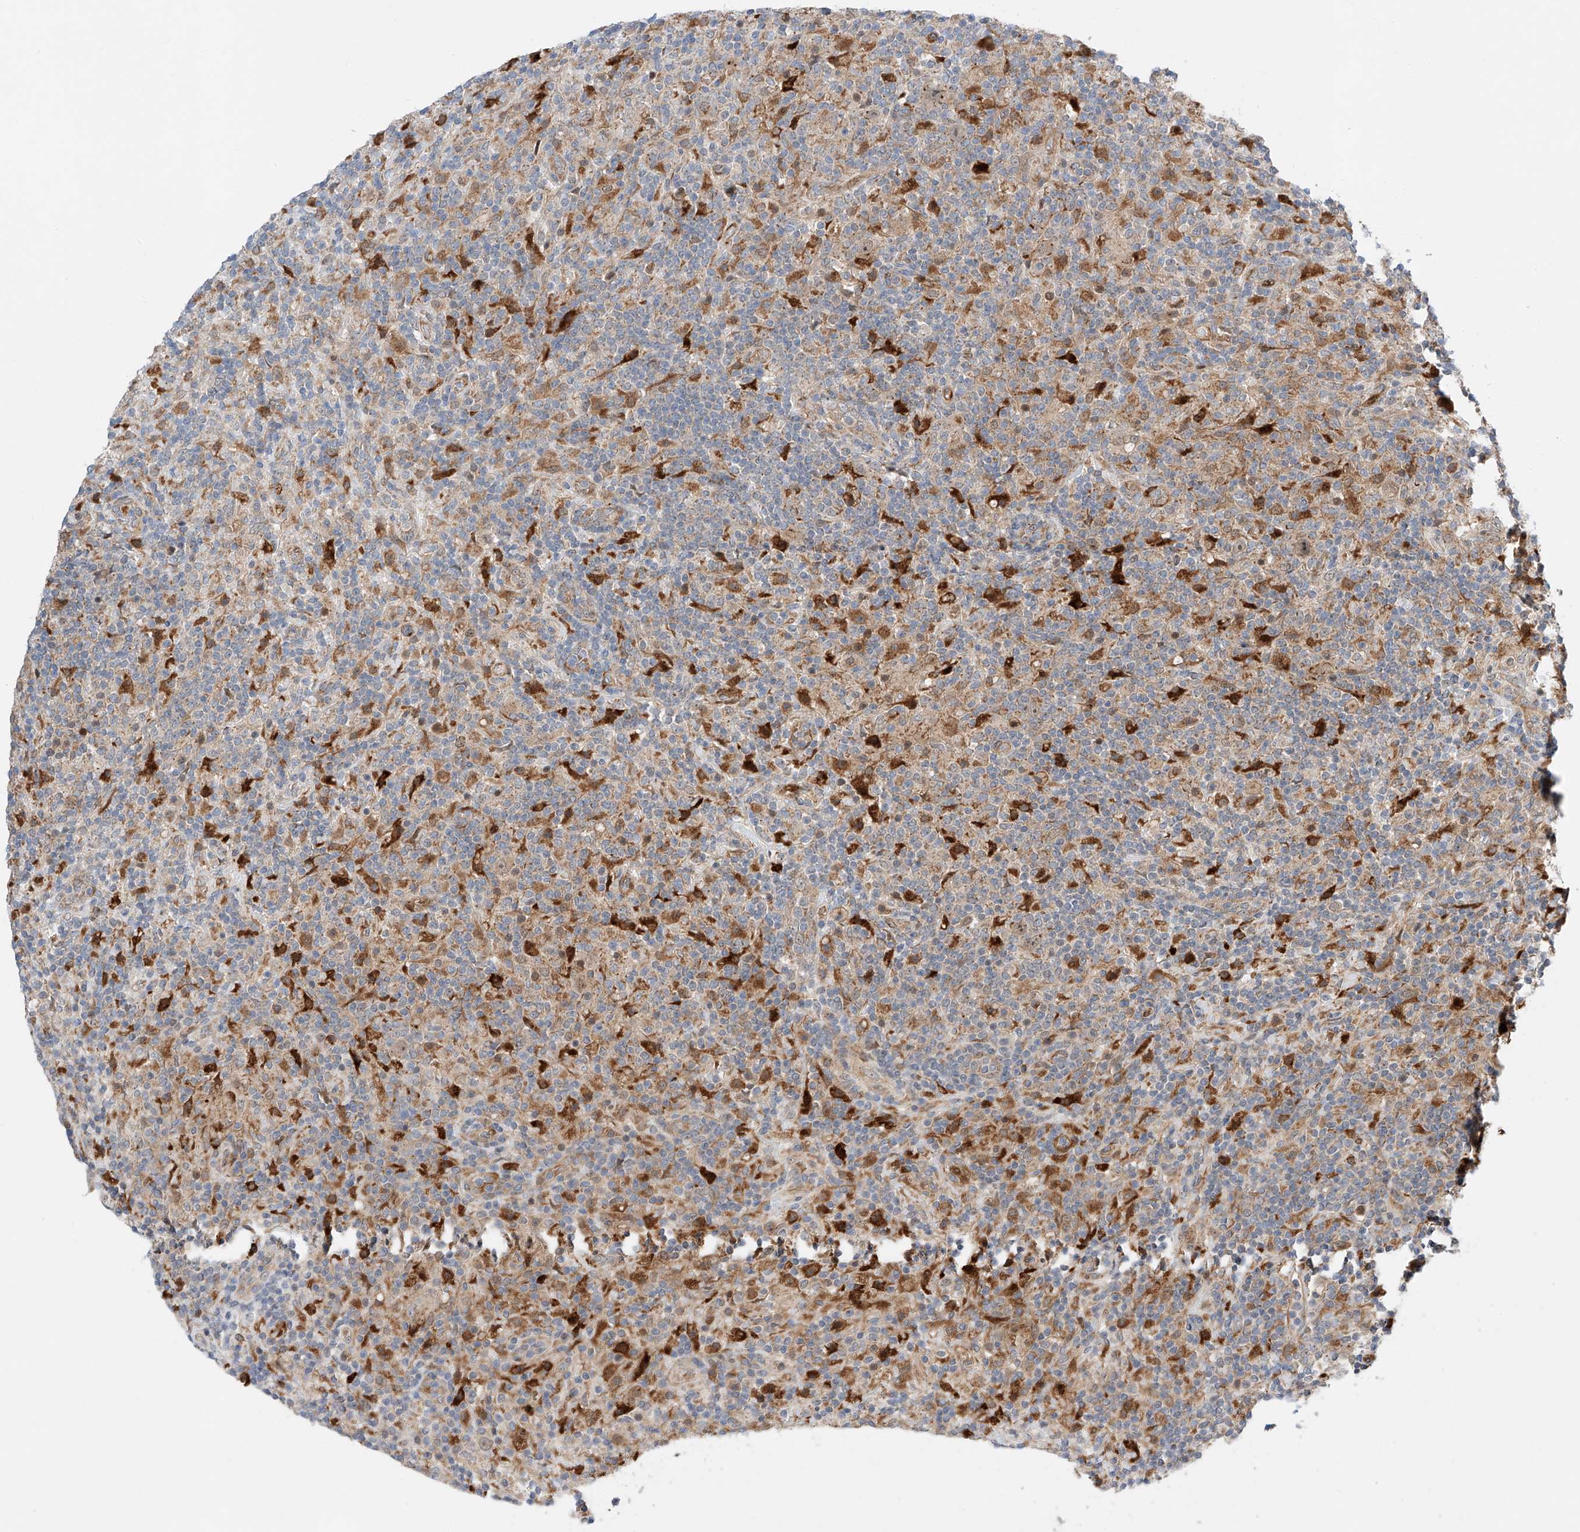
{"staining": {"intensity": "moderate", "quantity": "<25%", "location": "cytoplasmic/membranous"}, "tissue": "lymphoma", "cell_type": "Tumor cells", "image_type": "cancer", "snomed": [{"axis": "morphology", "description": "Hodgkin's disease, NOS"}, {"axis": "topography", "description": "Lymph node"}], "caption": "An immunohistochemistry (IHC) histopathology image of neoplastic tissue is shown. Protein staining in brown shows moderate cytoplasmic/membranous positivity in Hodgkin's disease within tumor cells.", "gene": "CLDND1", "patient": {"sex": "male", "age": 70}}